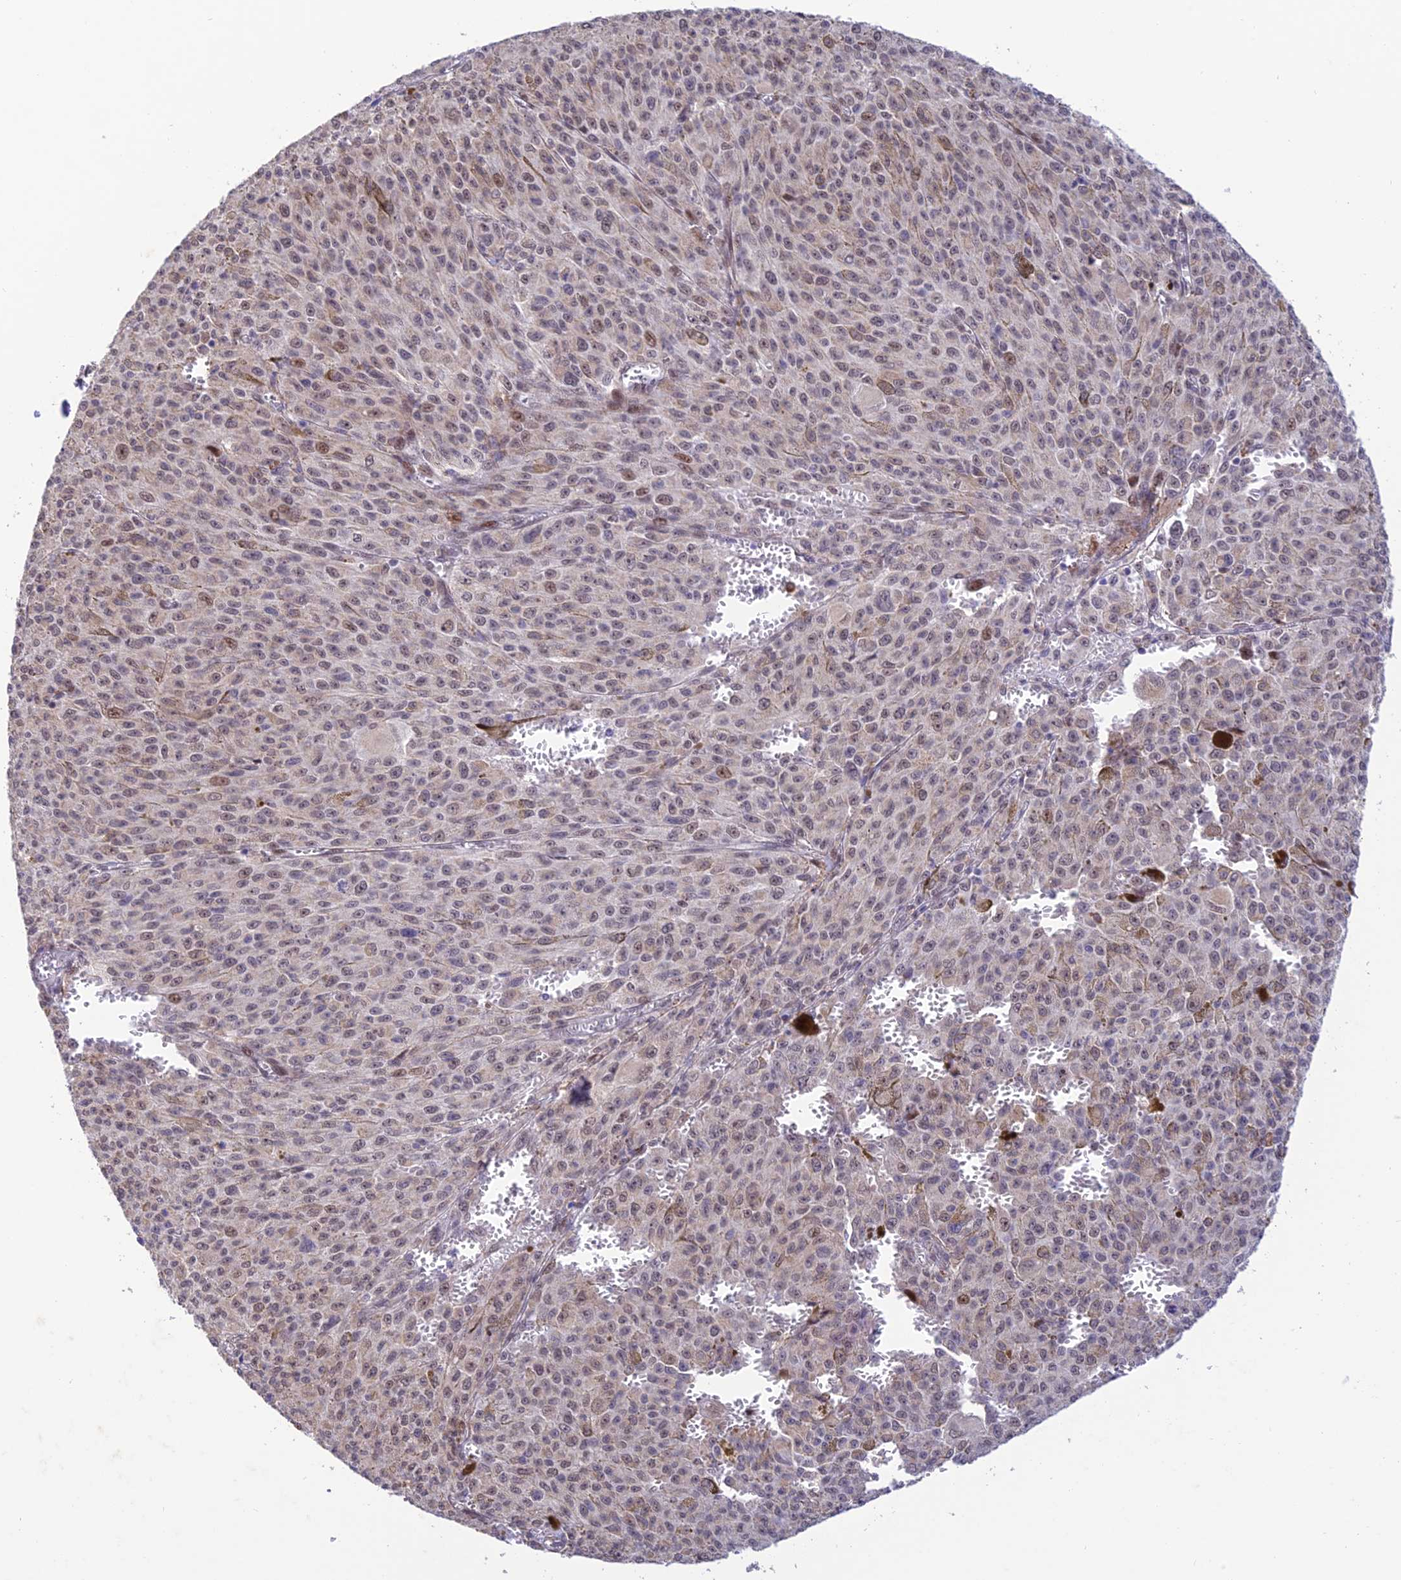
{"staining": {"intensity": "weak", "quantity": "25%-75%", "location": "nuclear"}, "tissue": "melanoma", "cell_type": "Tumor cells", "image_type": "cancer", "snomed": [{"axis": "morphology", "description": "Malignant melanoma, NOS"}, {"axis": "topography", "description": "Skin"}], "caption": "Protein staining shows weak nuclear staining in approximately 25%-75% of tumor cells in melanoma.", "gene": "WDR55", "patient": {"sex": "female", "age": 52}}